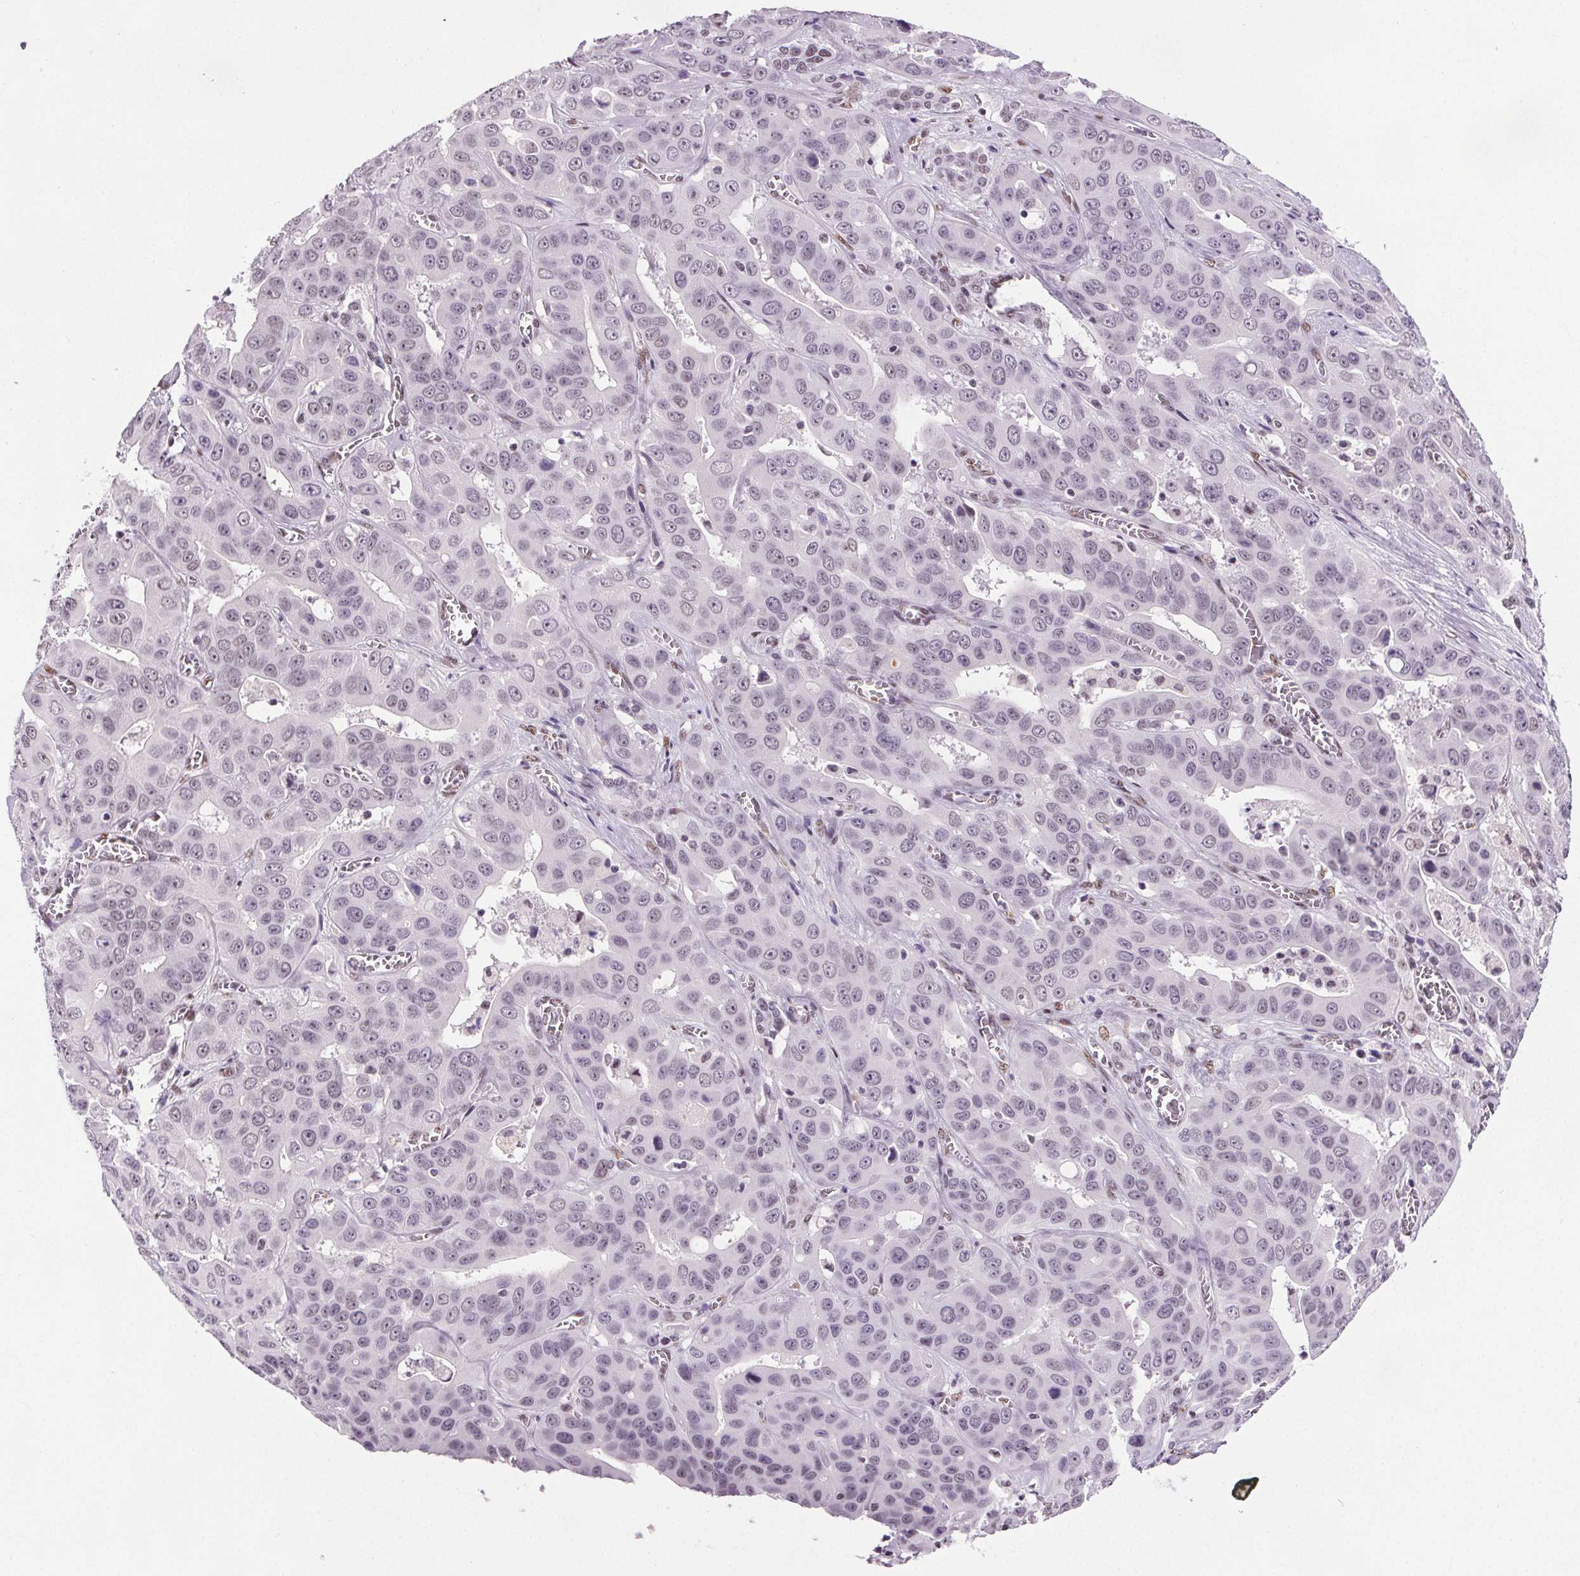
{"staining": {"intensity": "negative", "quantity": "none", "location": "none"}, "tissue": "liver cancer", "cell_type": "Tumor cells", "image_type": "cancer", "snomed": [{"axis": "morphology", "description": "Cholangiocarcinoma"}, {"axis": "topography", "description": "Liver"}], "caption": "IHC of liver cancer (cholangiocarcinoma) exhibits no staining in tumor cells.", "gene": "GP6", "patient": {"sex": "female", "age": 52}}